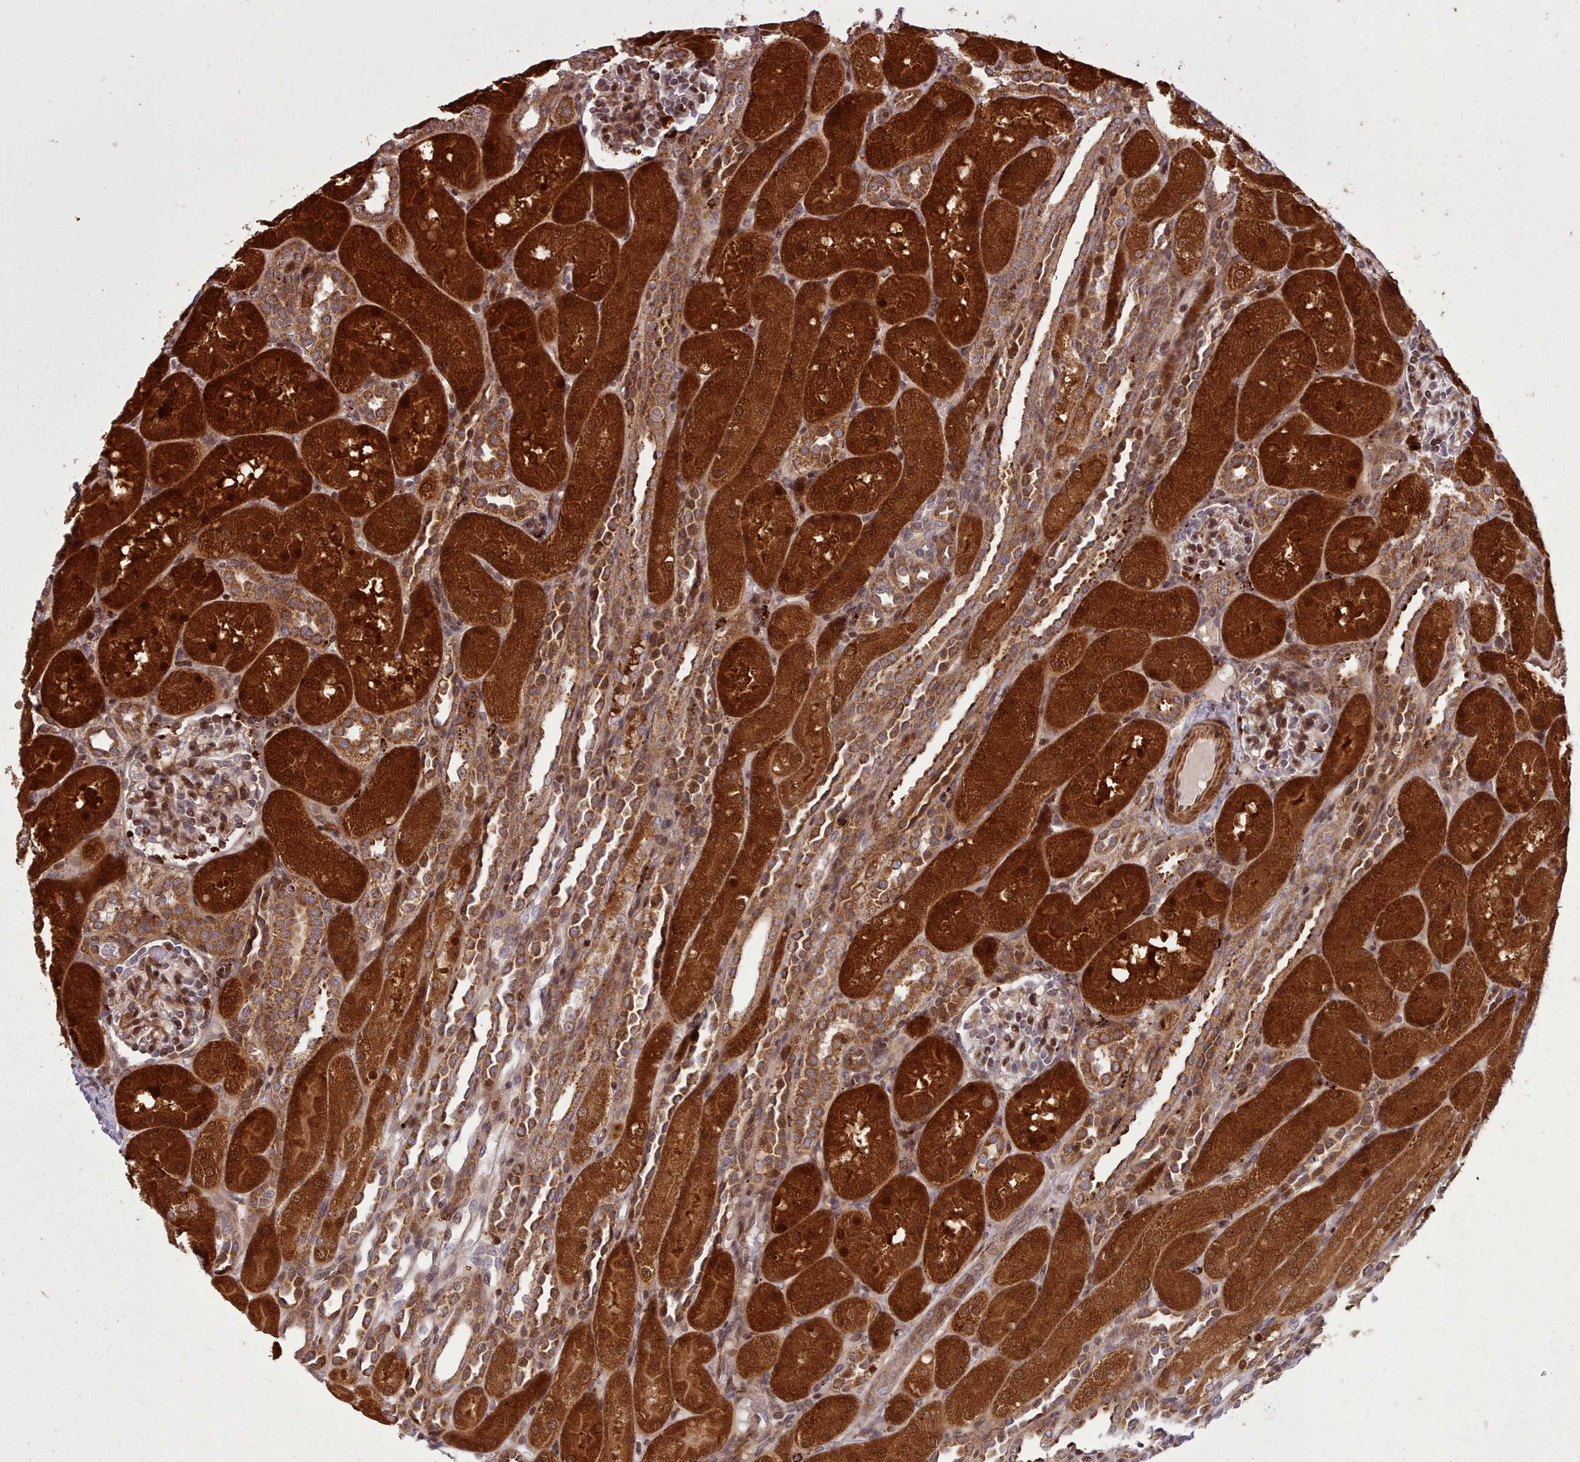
{"staining": {"intensity": "strong", "quantity": "25%-75%", "location": "cytoplasmic/membranous,nuclear"}, "tissue": "kidney", "cell_type": "Cells in glomeruli", "image_type": "normal", "snomed": [{"axis": "morphology", "description": "Normal tissue, NOS"}, {"axis": "topography", "description": "Kidney"}], "caption": "DAB immunohistochemical staining of normal human kidney shows strong cytoplasmic/membranous,nuclear protein expression in about 25%-75% of cells in glomeruli. (IHC, brightfield microscopy, high magnification).", "gene": "NLRP7", "patient": {"sex": "male", "age": 1}}